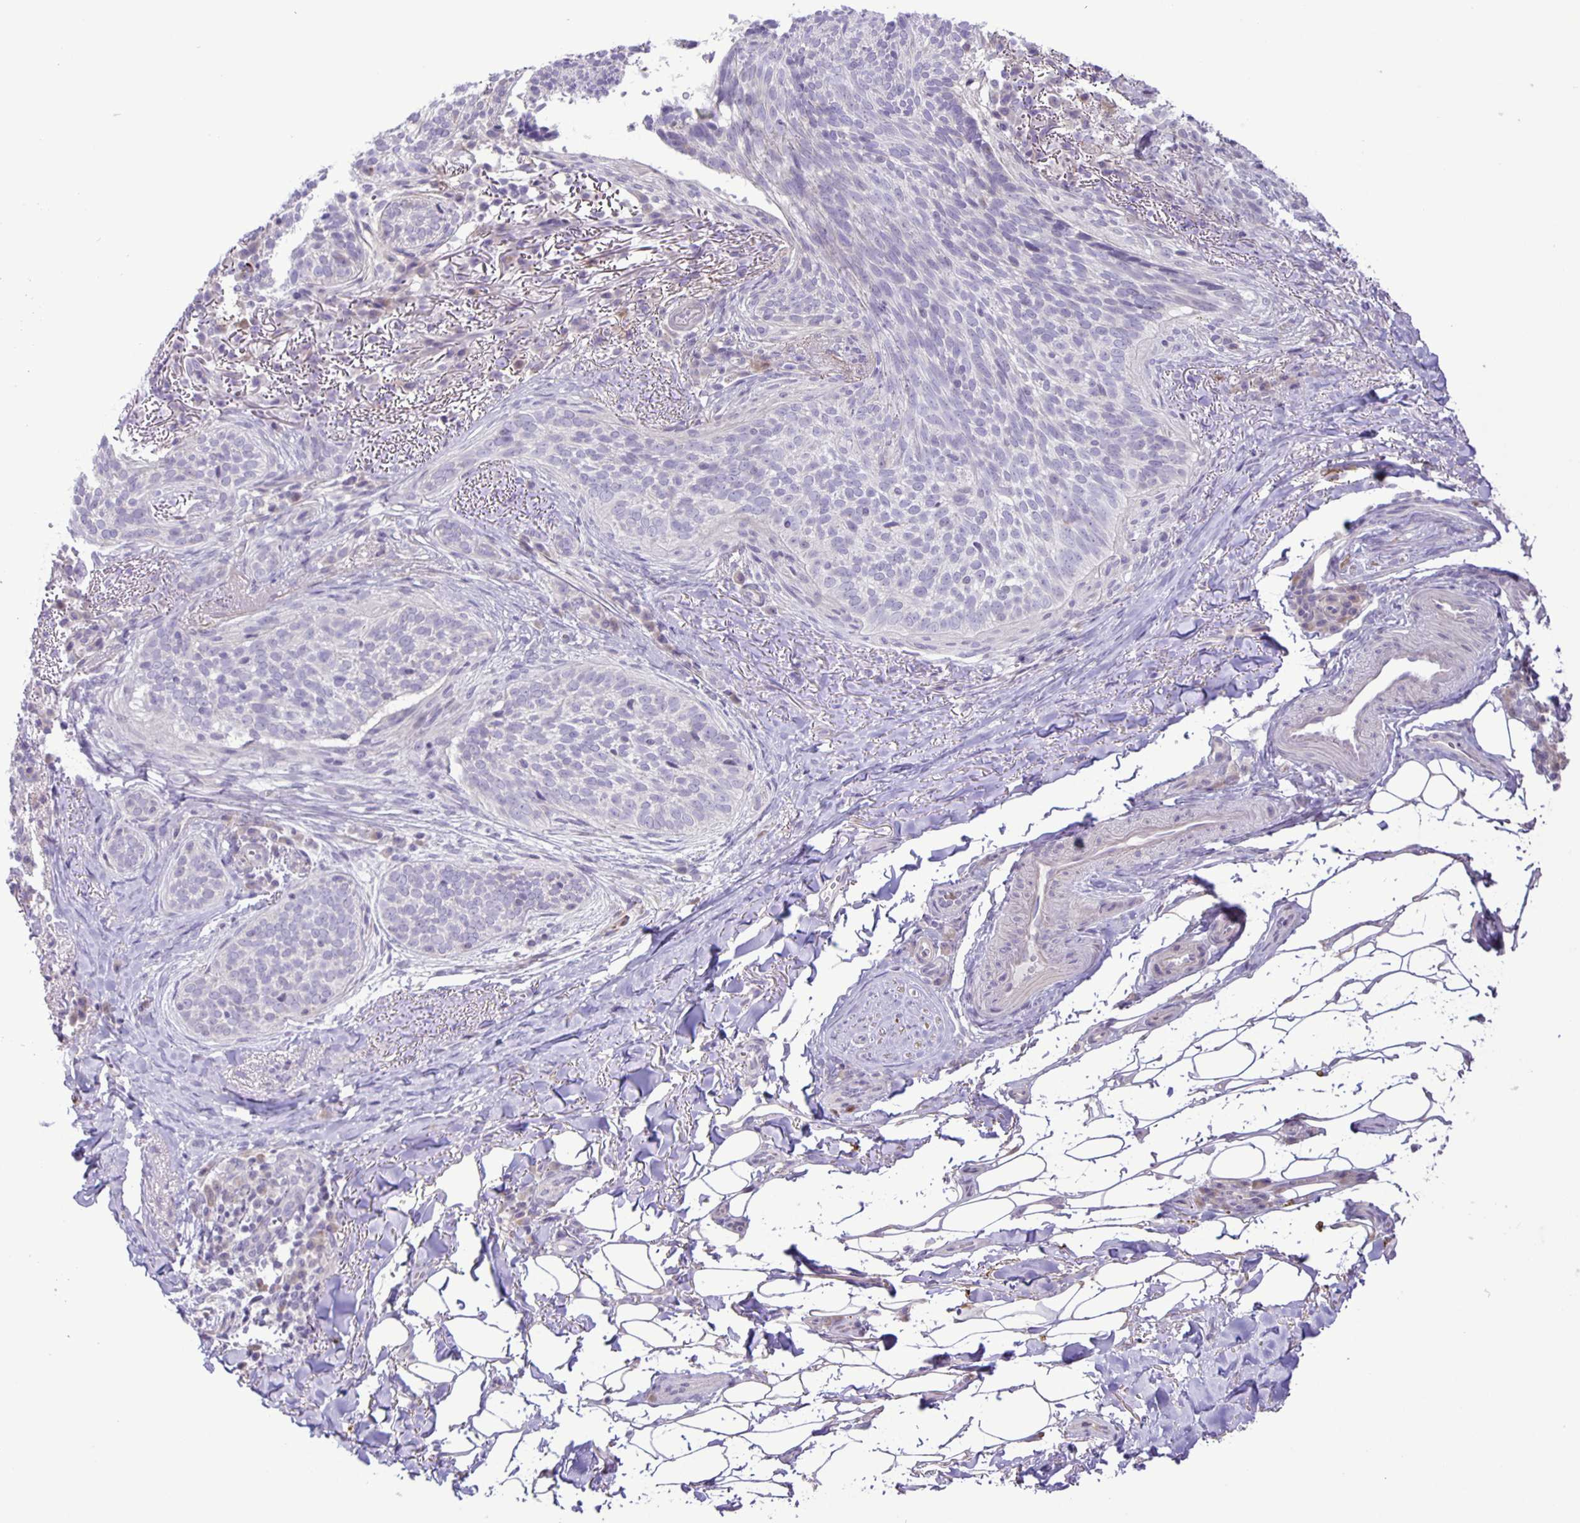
{"staining": {"intensity": "negative", "quantity": "none", "location": "none"}, "tissue": "skin cancer", "cell_type": "Tumor cells", "image_type": "cancer", "snomed": [{"axis": "morphology", "description": "Basal cell carcinoma"}, {"axis": "topography", "description": "Skin"}, {"axis": "topography", "description": "Skin of head"}], "caption": "Immunohistochemistry of human skin cancer (basal cell carcinoma) demonstrates no expression in tumor cells.", "gene": "ADCK1", "patient": {"sex": "male", "age": 62}}